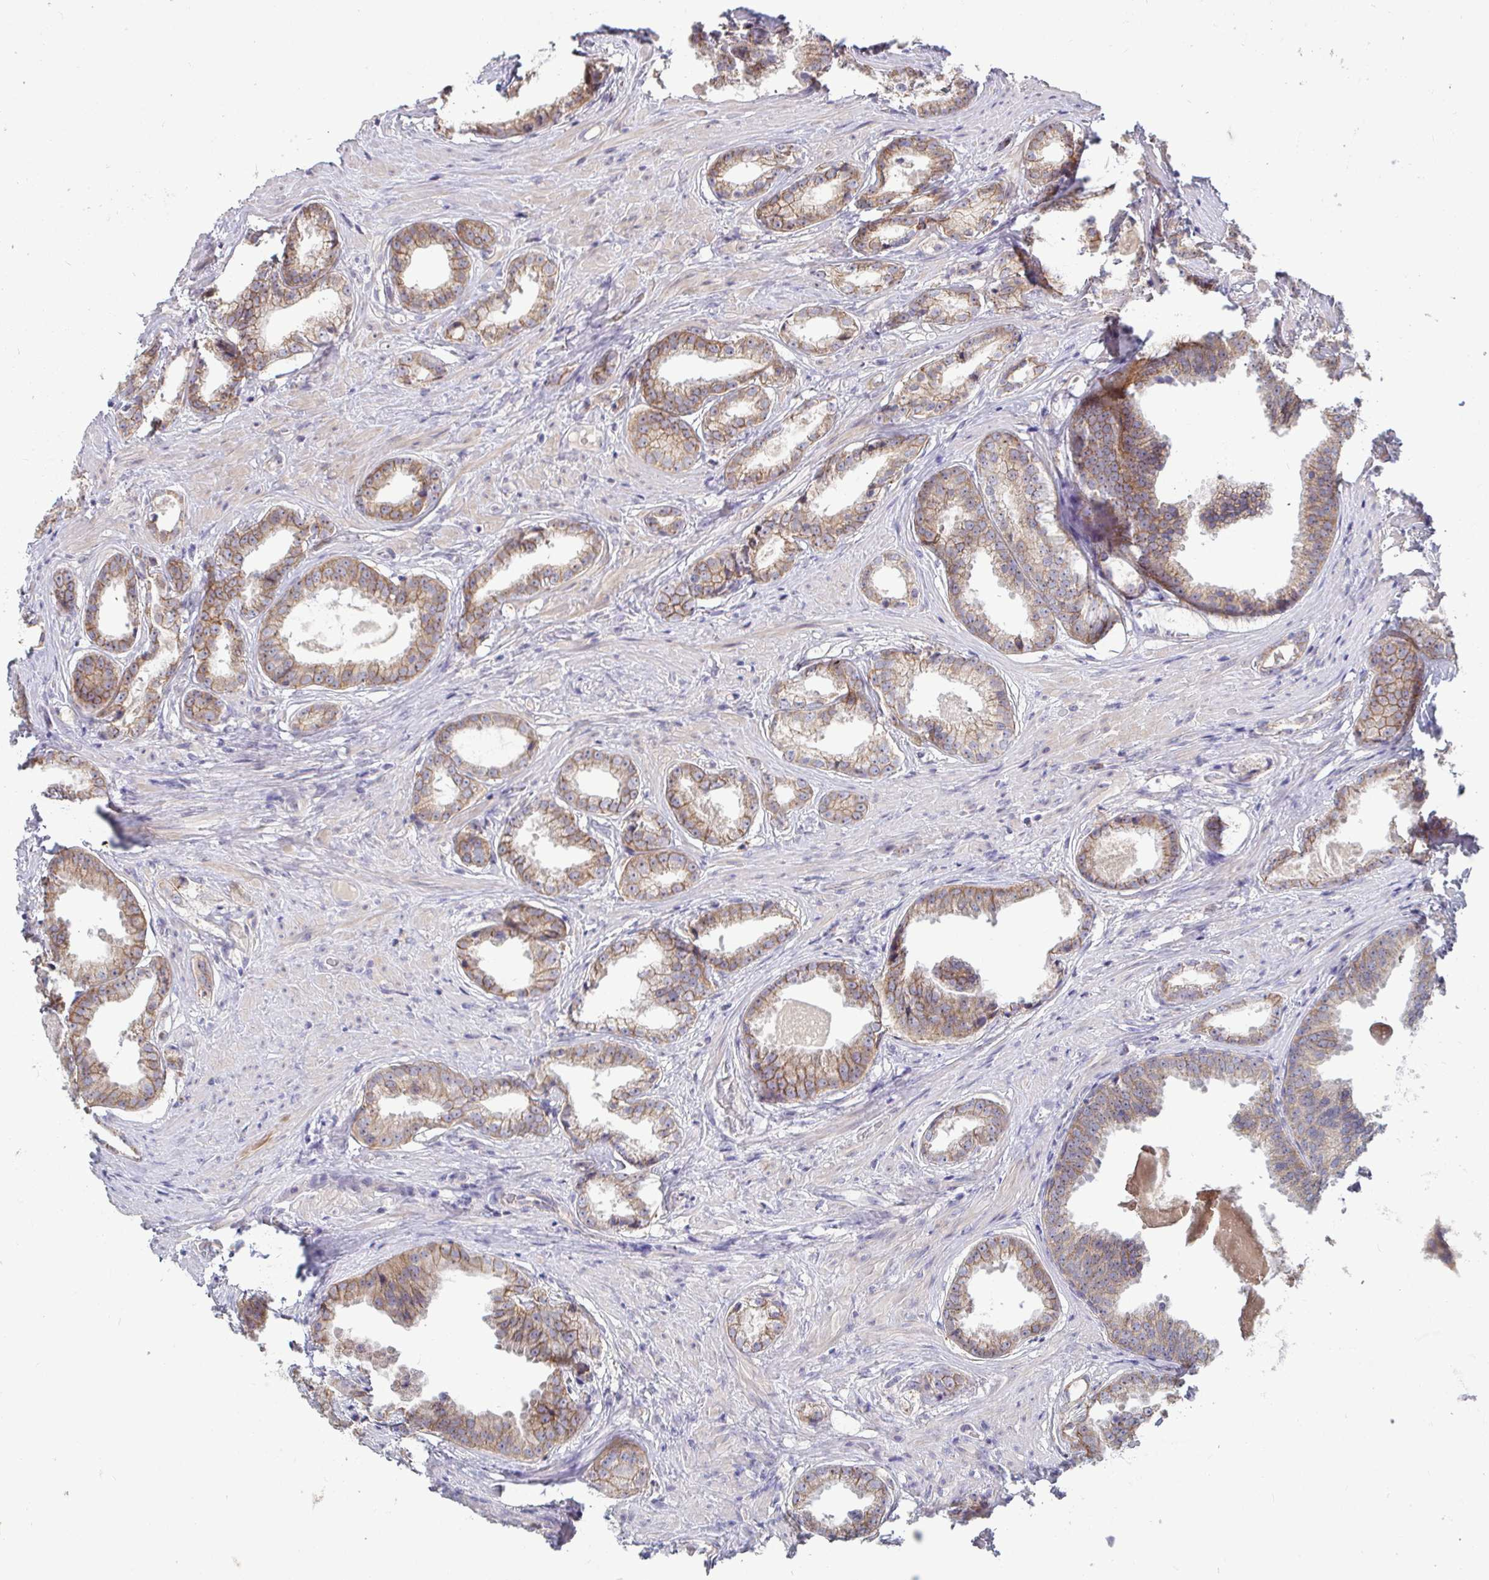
{"staining": {"intensity": "moderate", "quantity": ">75%", "location": "cytoplasmic/membranous"}, "tissue": "prostate cancer", "cell_type": "Tumor cells", "image_type": "cancer", "snomed": [{"axis": "morphology", "description": "Adenocarcinoma, Low grade"}, {"axis": "topography", "description": "Prostate"}], "caption": "Prostate cancer stained with a protein marker reveals moderate staining in tumor cells.", "gene": "GSTM1", "patient": {"sex": "male", "age": 65}}